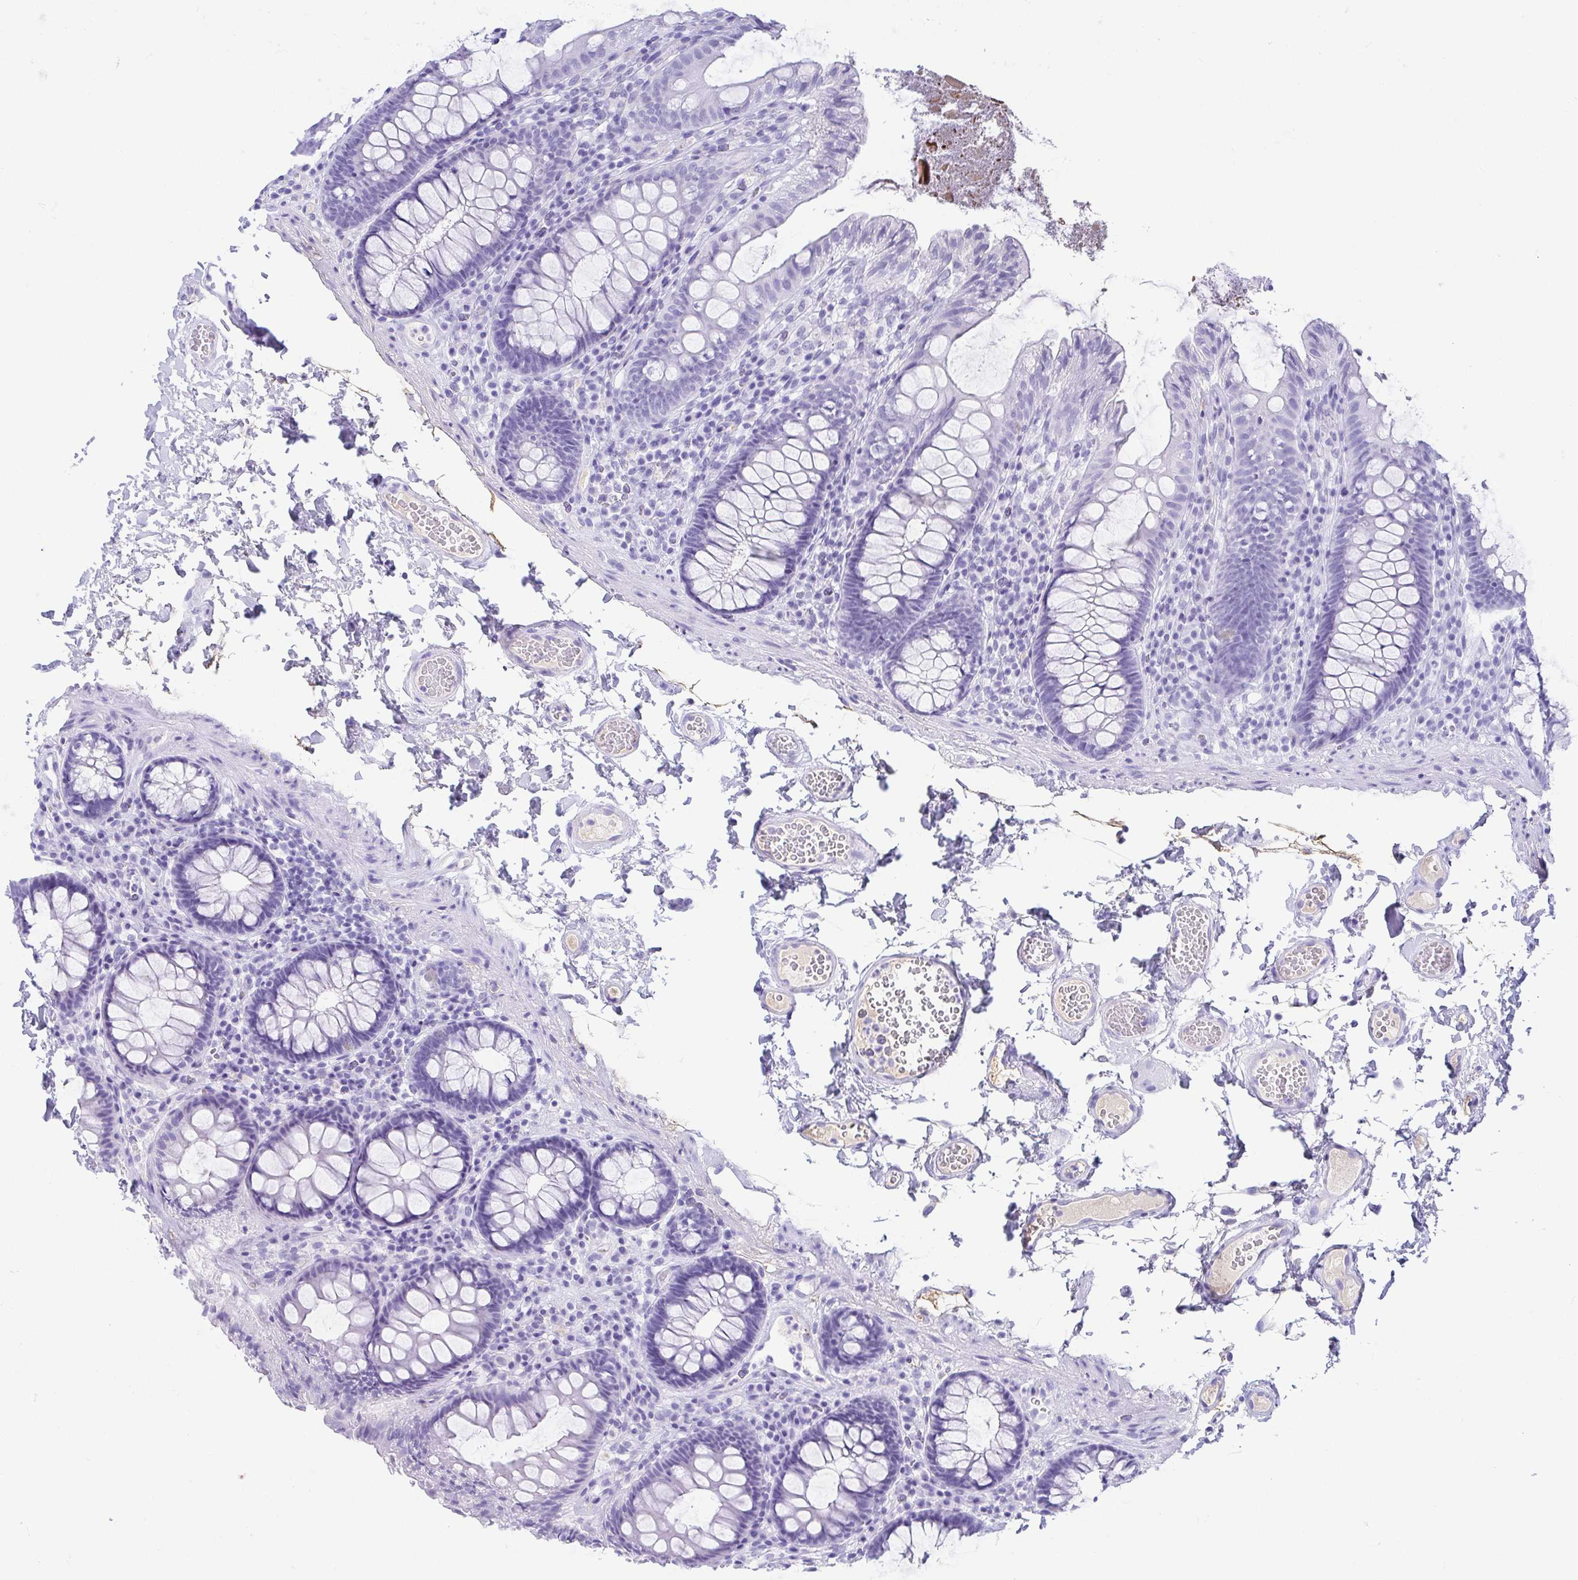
{"staining": {"intensity": "negative", "quantity": "none", "location": "none"}, "tissue": "colon", "cell_type": "Endothelial cells", "image_type": "normal", "snomed": [{"axis": "morphology", "description": "Normal tissue, NOS"}, {"axis": "topography", "description": "Colon"}, {"axis": "topography", "description": "Peripheral nerve tissue"}], "caption": "Immunohistochemistry (IHC) histopathology image of unremarkable colon: human colon stained with DAB (3,3'-diaminobenzidine) shows no significant protein positivity in endothelial cells. Brightfield microscopy of IHC stained with DAB (brown) and hematoxylin (blue), captured at high magnification.", "gene": "GKN1", "patient": {"sex": "male", "age": 84}}